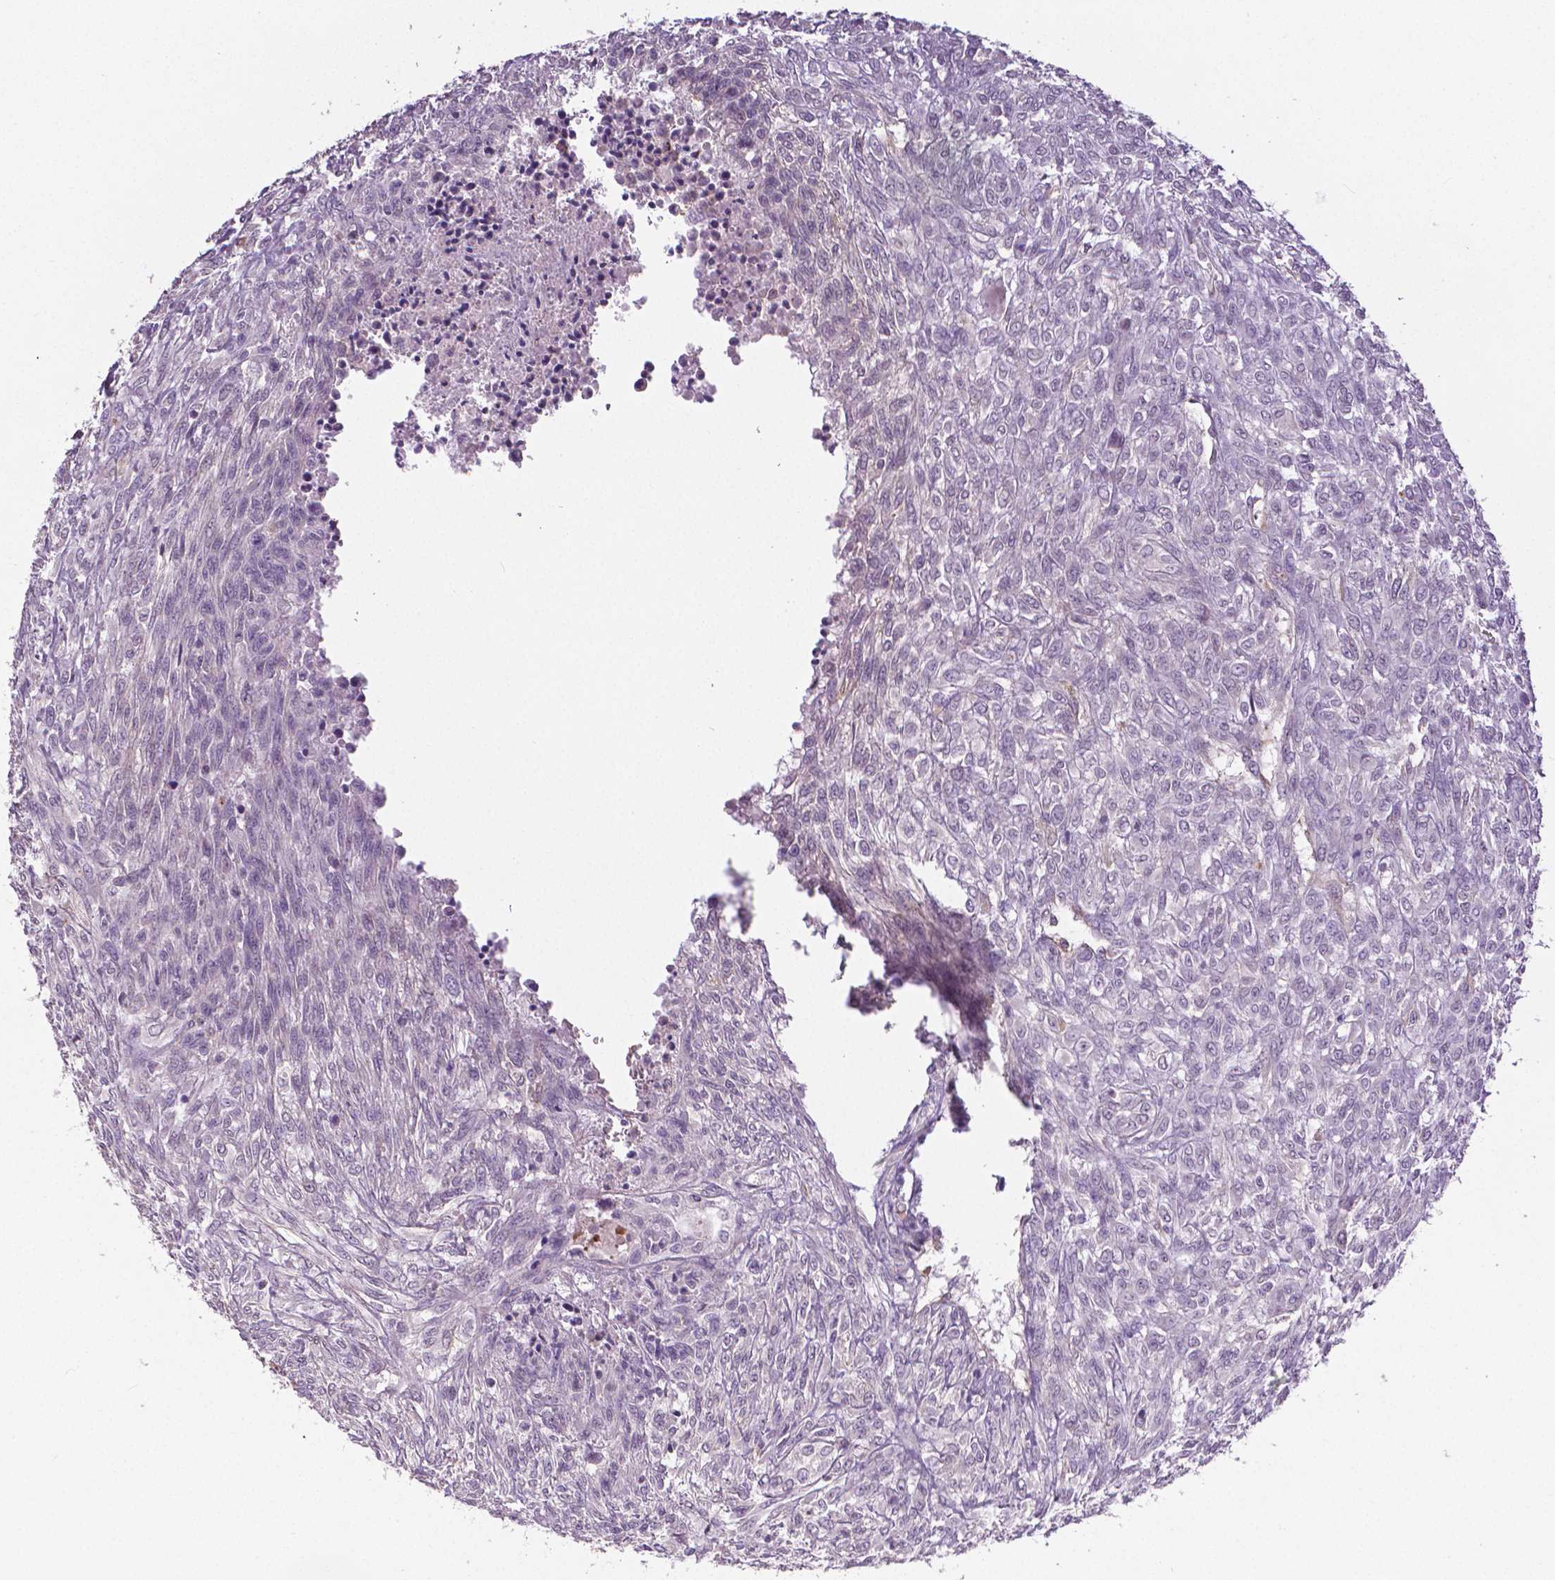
{"staining": {"intensity": "negative", "quantity": "none", "location": "none"}, "tissue": "renal cancer", "cell_type": "Tumor cells", "image_type": "cancer", "snomed": [{"axis": "morphology", "description": "Adenocarcinoma, NOS"}, {"axis": "topography", "description": "Kidney"}], "caption": "A high-resolution micrograph shows immunohistochemistry (IHC) staining of adenocarcinoma (renal), which reveals no significant positivity in tumor cells.", "gene": "FLT1", "patient": {"sex": "male", "age": 58}}